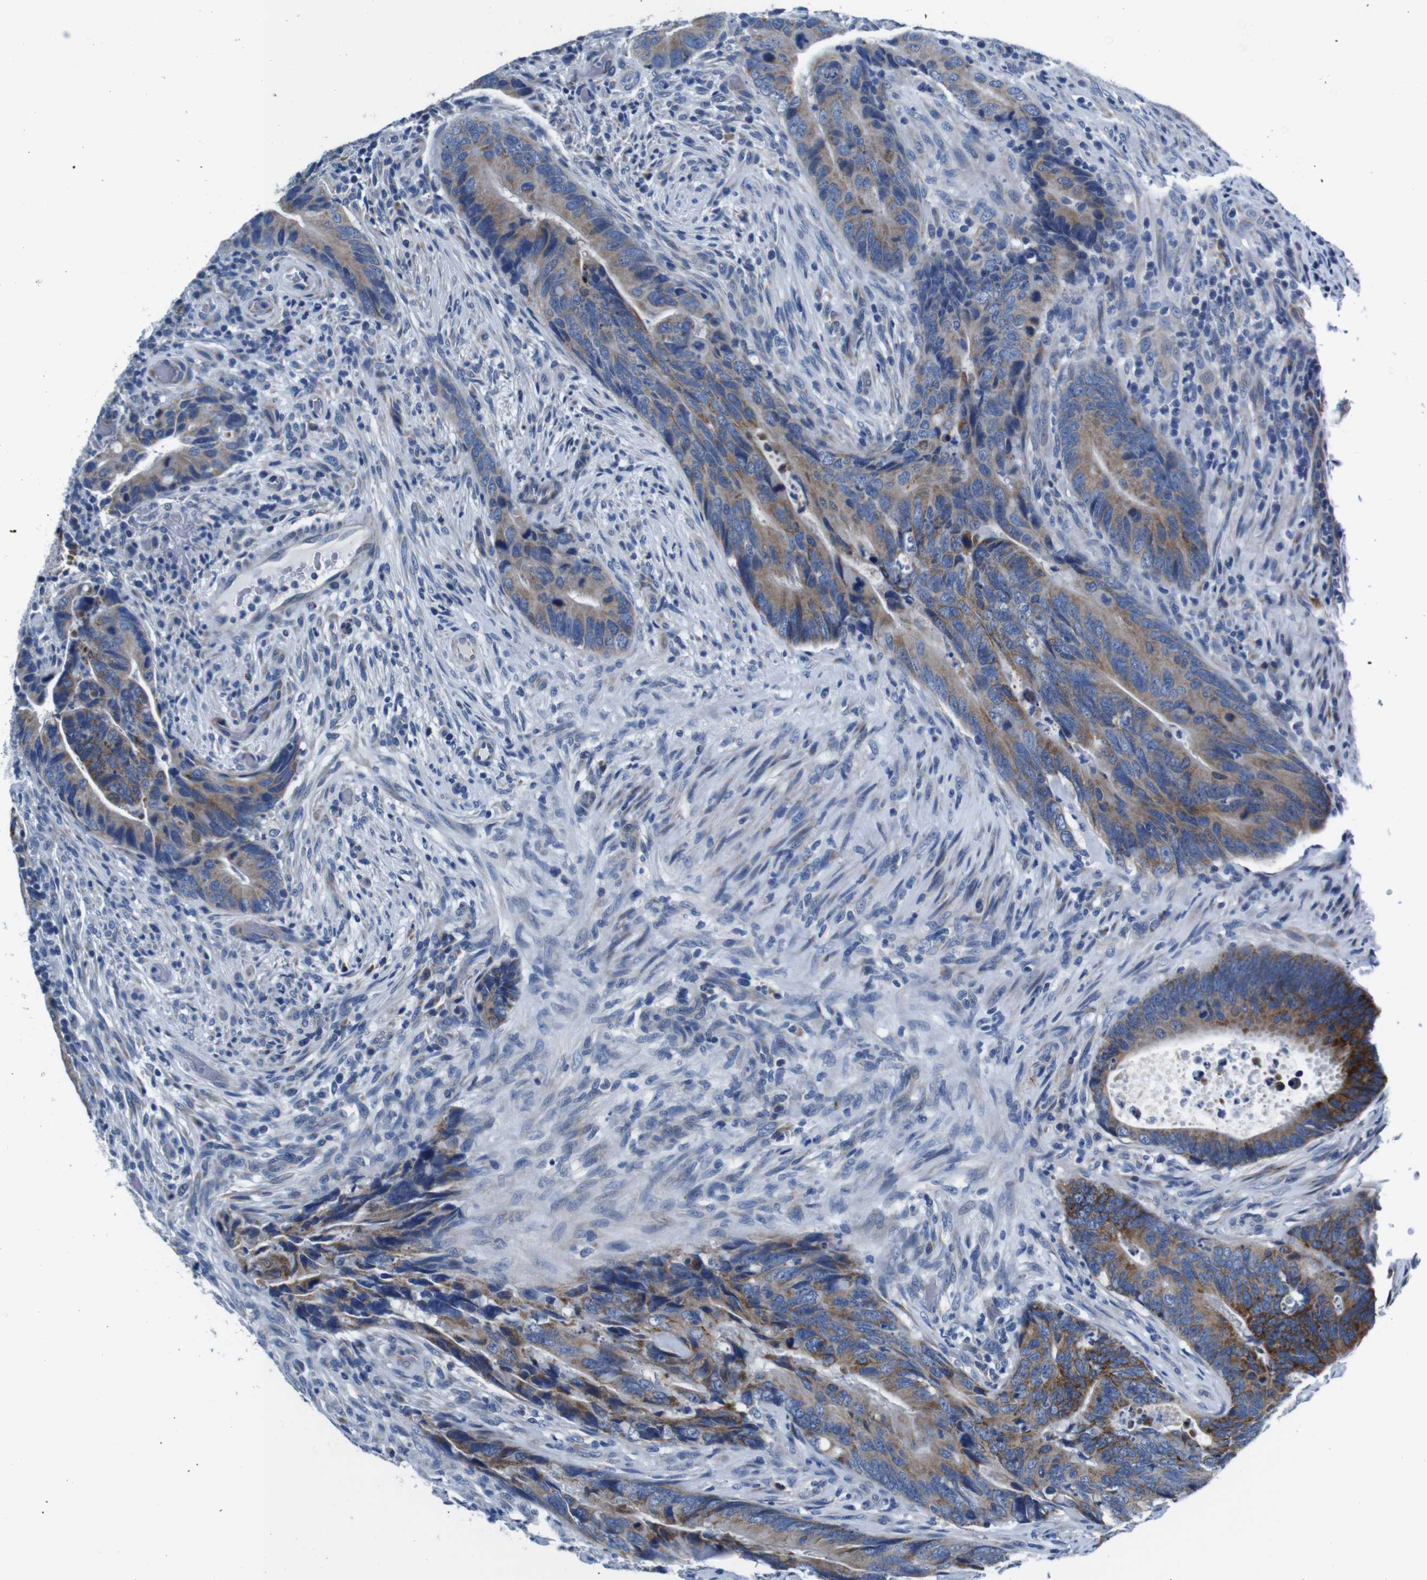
{"staining": {"intensity": "moderate", "quantity": ">75%", "location": "cytoplasmic/membranous"}, "tissue": "colorectal cancer", "cell_type": "Tumor cells", "image_type": "cancer", "snomed": [{"axis": "morphology", "description": "Normal tissue, NOS"}, {"axis": "morphology", "description": "Adenocarcinoma, NOS"}, {"axis": "topography", "description": "Colon"}], "caption": "Immunohistochemical staining of human adenocarcinoma (colorectal) reveals moderate cytoplasmic/membranous protein positivity in approximately >75% of tumor cells.", "gene": "SNX19", "patient": {"sex": "male", "age": 56}}